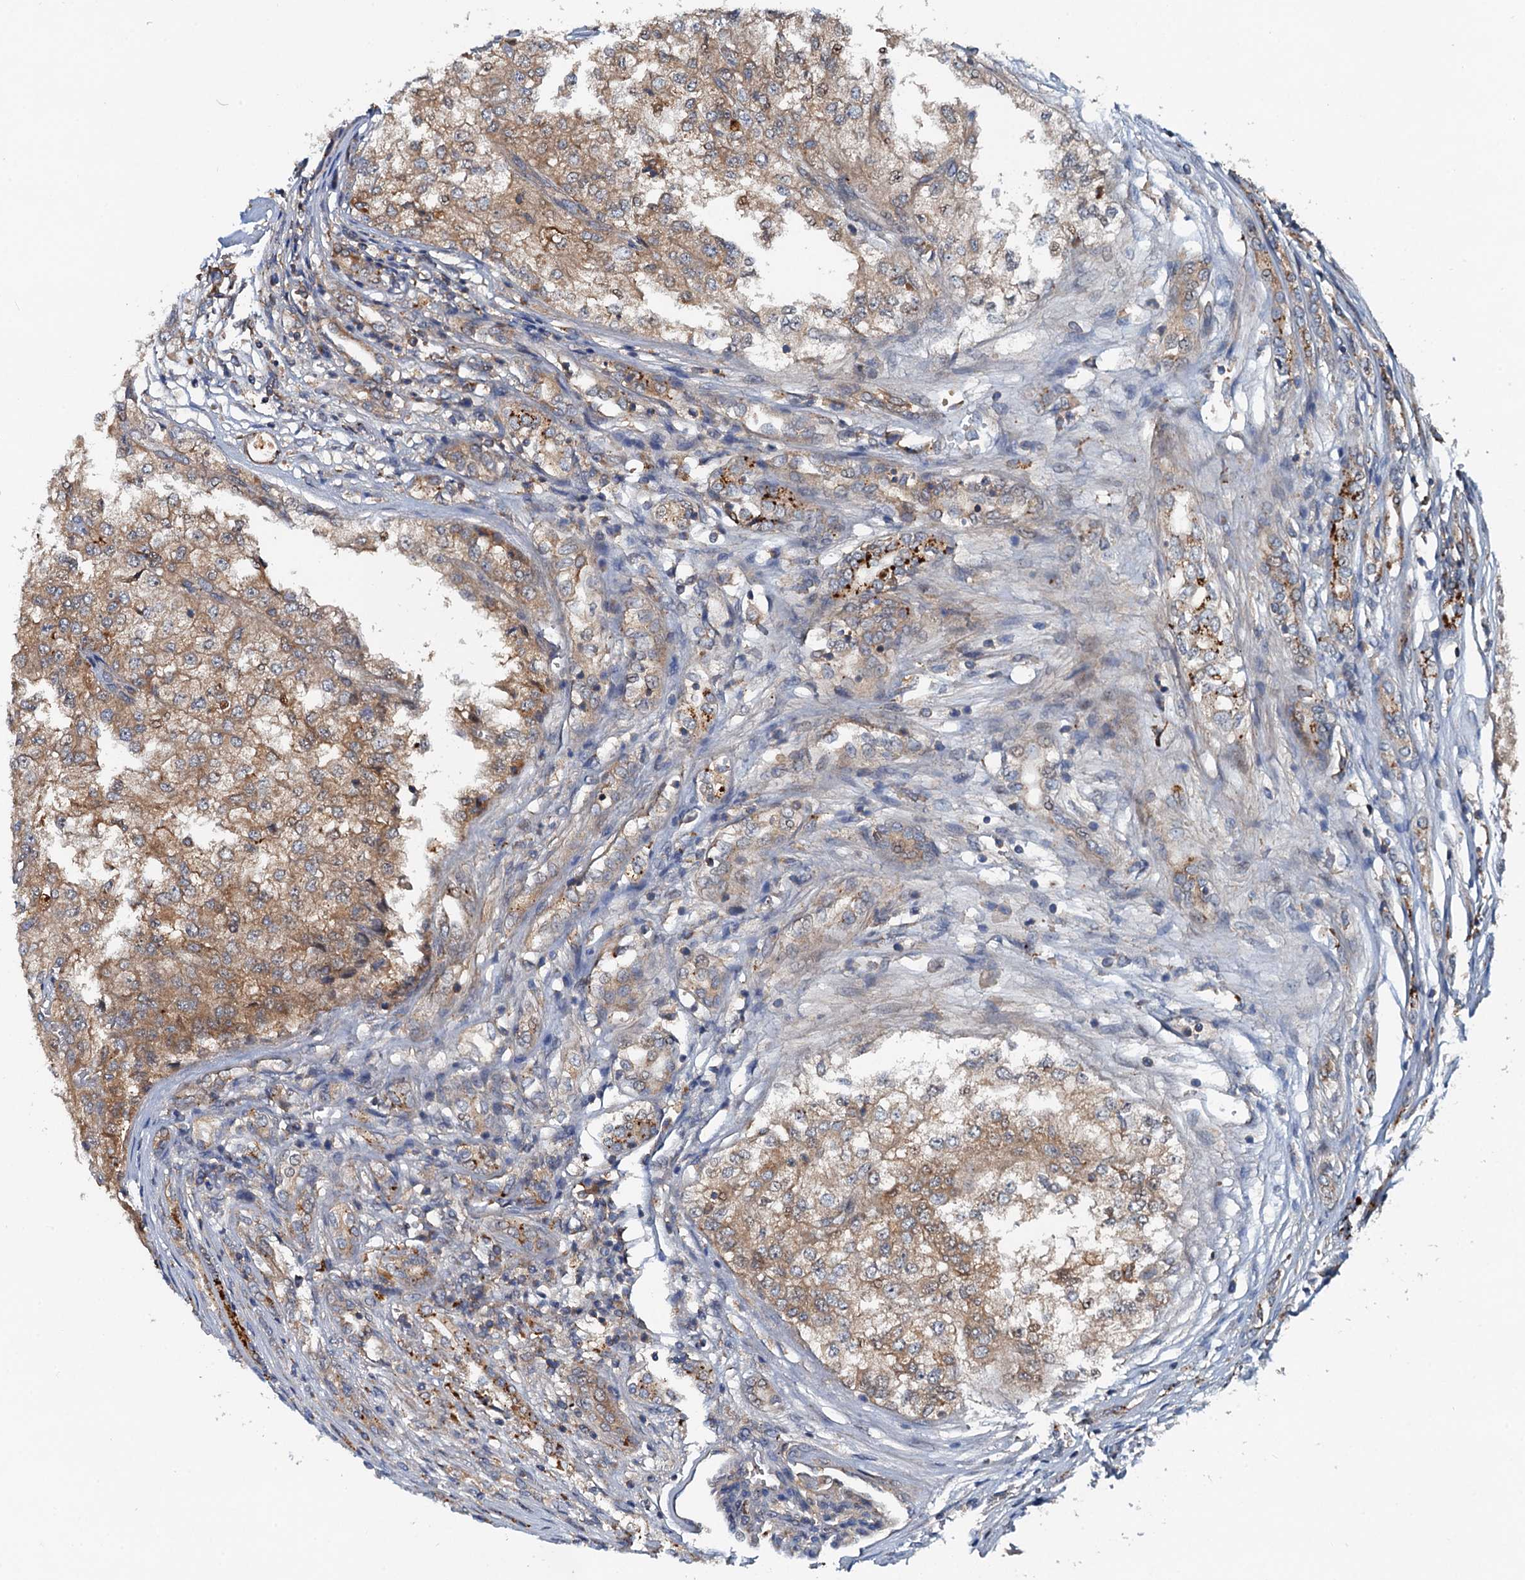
{"staining": {"intensity": "moderate", "quantity": ">75%", "location": "cytoplasmic/membranous"}, "tissue": "renal cancer", "cell_type": "Tumor cells", "image_type": "cancer", "snomed": [{"axis": "morphology", "description": "Adenocarcinoma, NOS"}, {"axis": "topography", "description": "Kidney"}], "caption": "Tumor cells demonstrate medium levels of moderate cytoplasmic/membranous expression in about >75% of cells in renal adenocarcinoma.", "gene": "EFL1", "patient": {"sex": "female", "age": 54}}